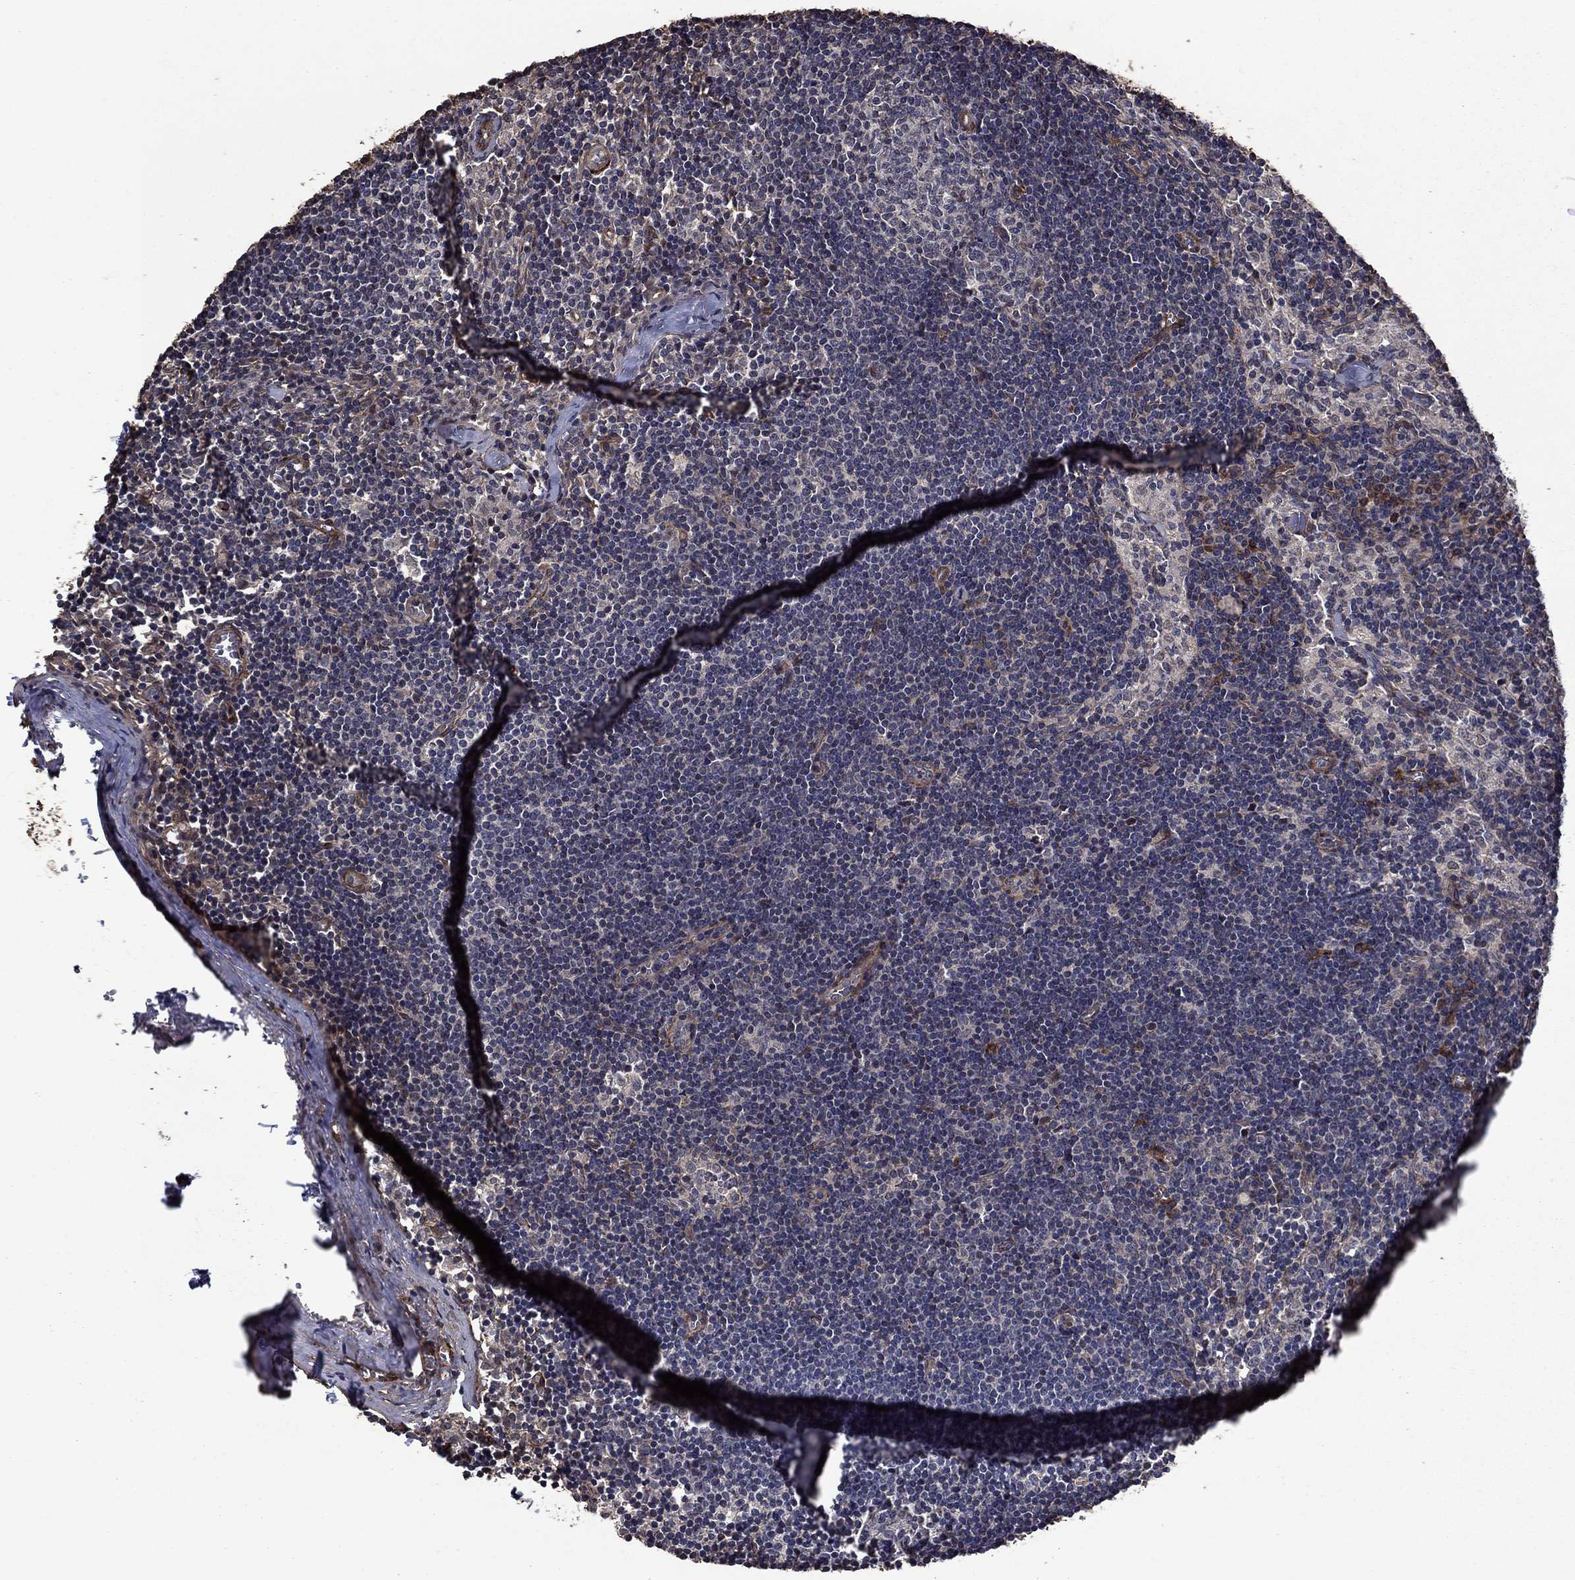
{"staining": {"intensity": "negative", "quantity": "none", "location": "none"}, "tissue": "lymph node", "cell_type": "Germinal center cells", "image_type": "normal", "snomed": [{"axis": "morphology", "description": "Normal tissue, NOS"}, {"axis": "topography", "description": "Lymph node"}], "caption": "Immunohistochemical staining of unremarkable human lymph node displays no significant staining in germinal center cells. (IHC, brightfield microscopy, high magnification).", "gene": "COL18A1", "patient": {"sex": "female", "age": 52}}